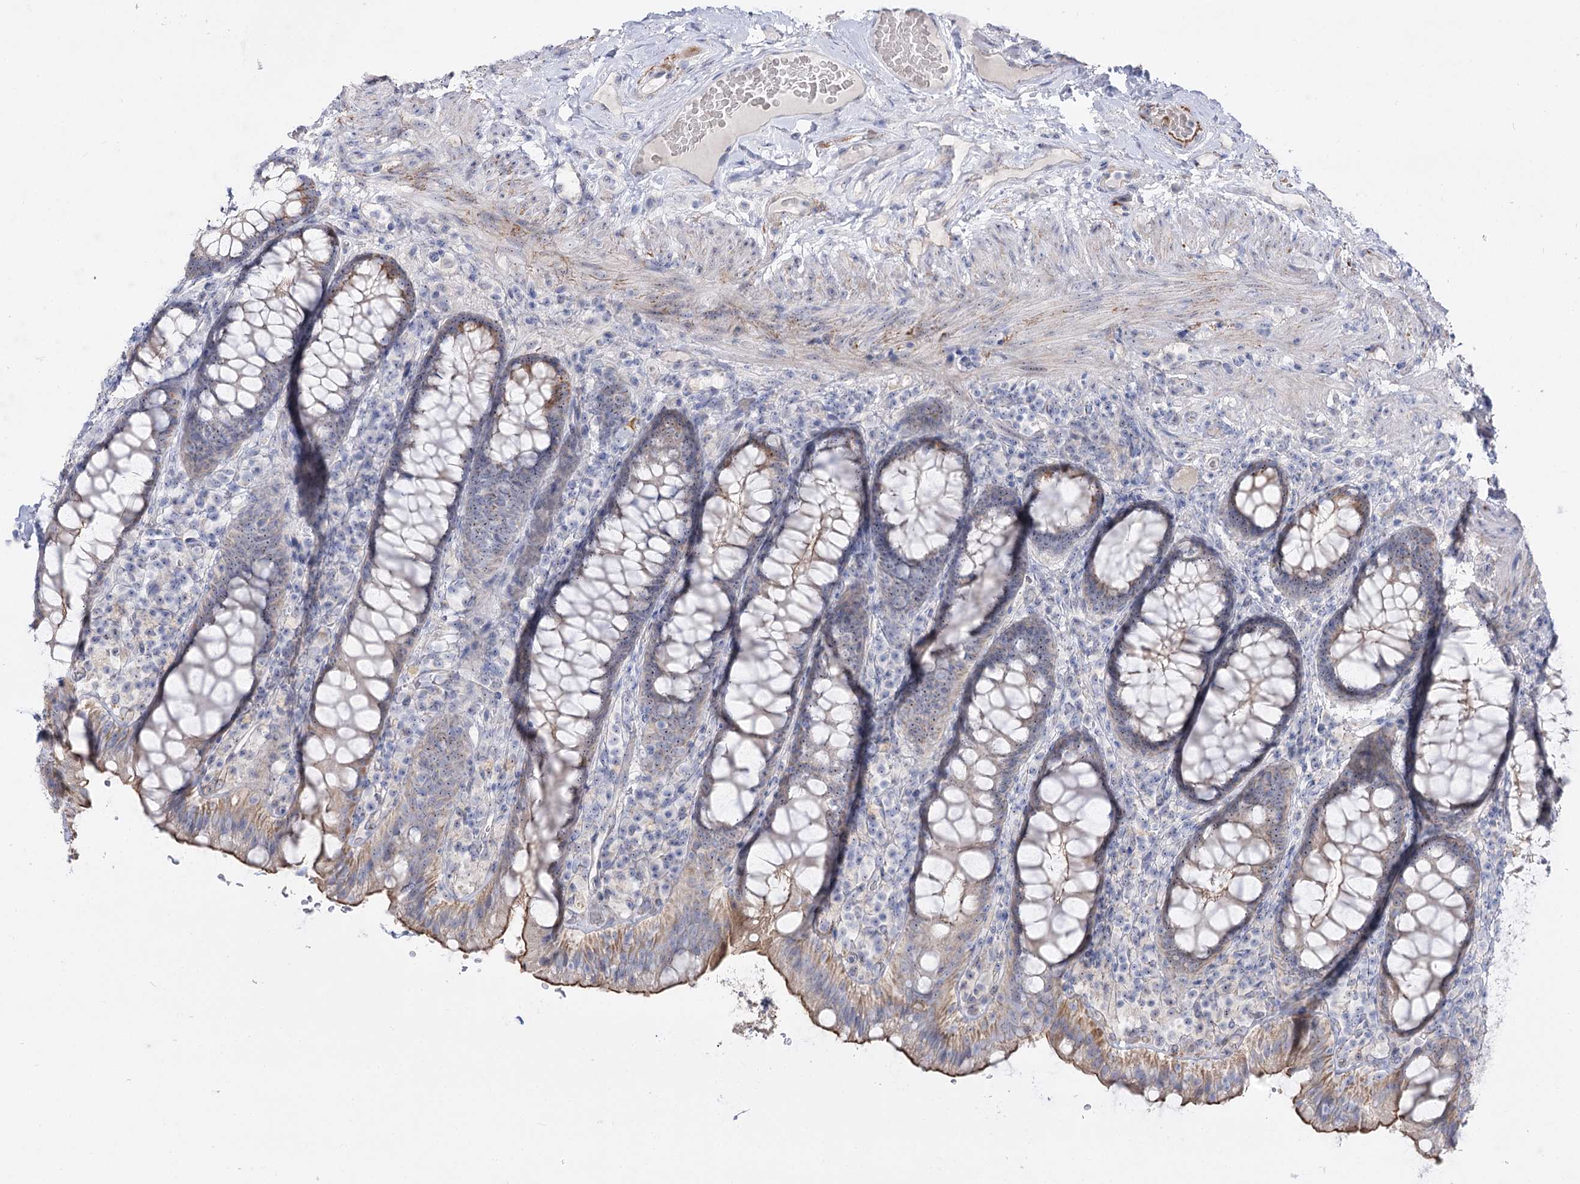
{"staining": {"intensity": "moderate", "quantity": "<25%", "location": "cytoplasmic/membranous,nuclear"}, "tissue": "rectum", "cell_type": "Glandular cells", "image_type": "normal", "snomed": [{"axis": "morphology", "description": "Normal tissue, NOS"}, {"axis": "topography", "description": "Rectum"}], "caption": "An IHC image of normal tissue is shown. Protein staining in brown labels moderate cytoplasmic/membranous,nuclear positivity in rectum within glandular cells. The staining is performed using DAB brown chromogen to label protein expression. The nuclei are counter-stained blue using hematoxylin.", "gene": "SUOX", "patient": {"sex": "male", "age": 83}}